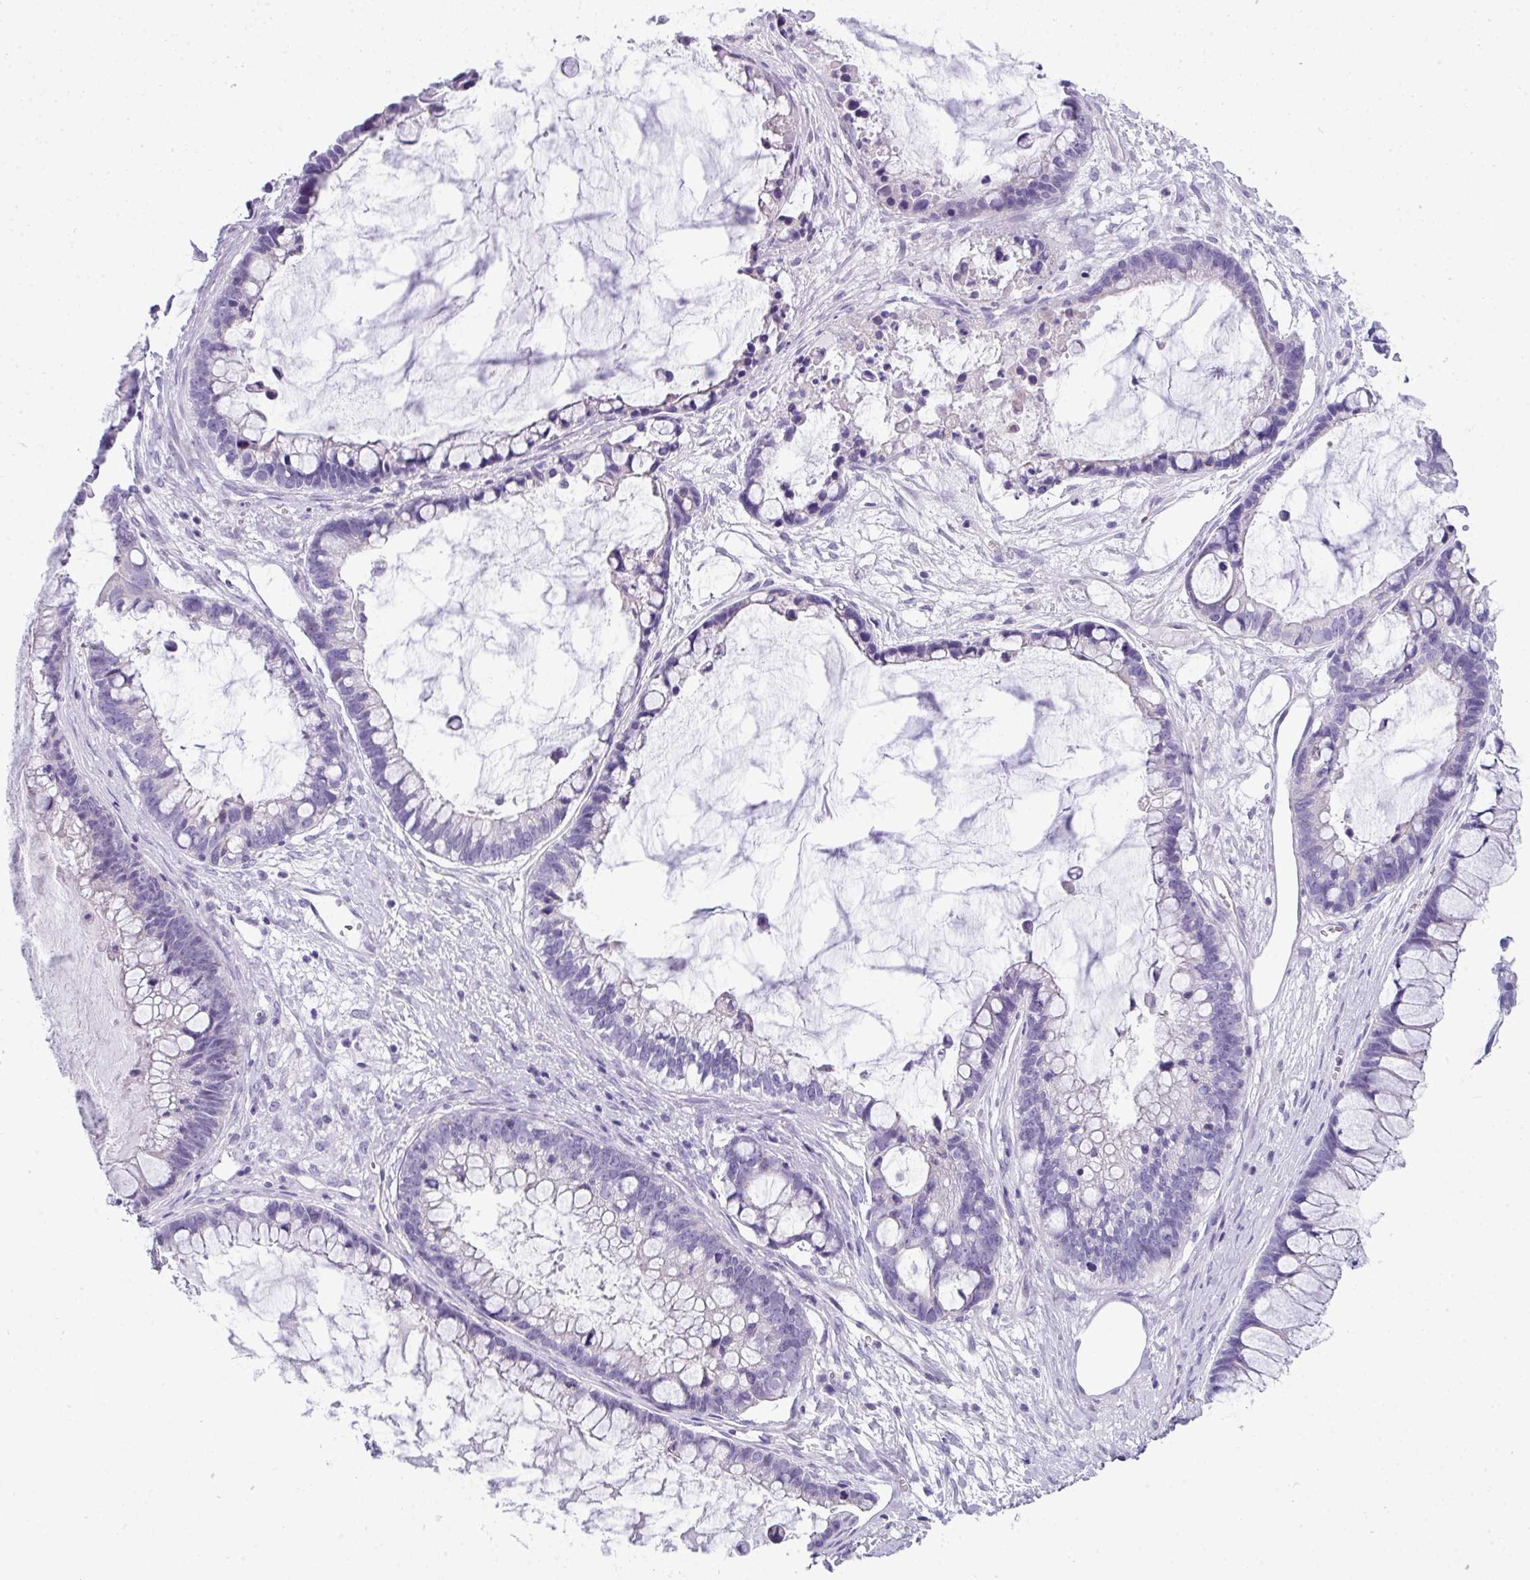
{"staining": {"intensity": "negative", "quantity": "none", "location": "none"}, "tissue": "ovarian cancer", "cell_type": "Tumor cells", "image_type": "cancer", "snomed": [{"axis": "morphology", "description": "Cystadenocarcinoma, mucinous, NOS"}, {"axis": "topography", "description": "Ovary"}], "caption": "IHC image of neoplastic tissue: mucinous cystadenocarcinoma (ovarian) stained with DAB shows no significant protein positivity in tumor cells.", "gene": "ABCC5", "patient": {"sex": "female", "age": 63}}